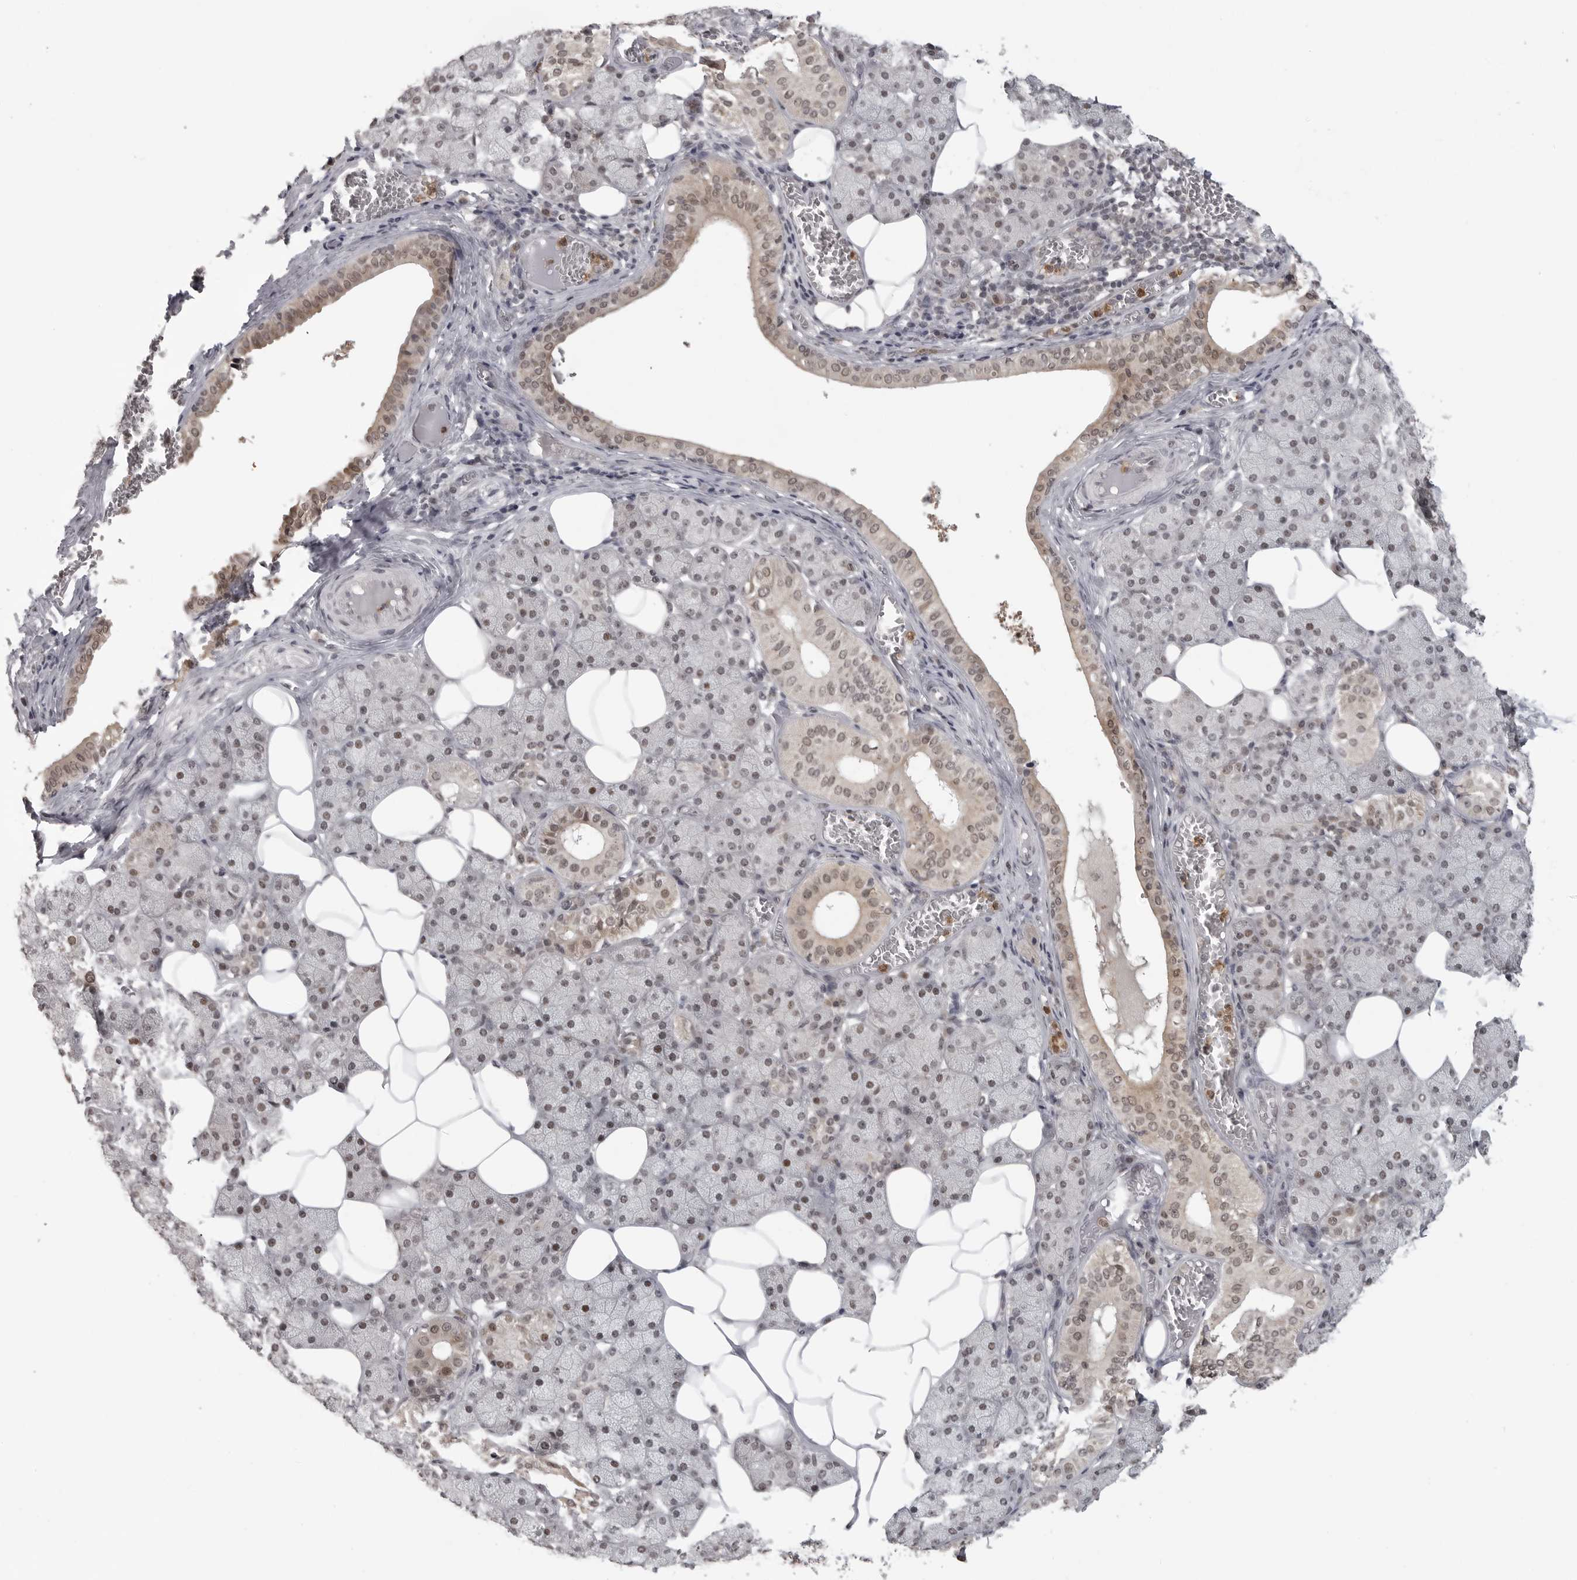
{"staining": {"intensity": "strong", "quantity": "<25%", "location": "cytoplasmic/membranous,nuclear"}, "tissue": "salivary gland", "cell_type": "Glandular cells", "image_type": "normal", "snomed": [{"axis": "morphology", "description": "Normal tissue, NOS"}, {"axis": "topography", "description": "Salivary gland"}], "caption": "Immunohistochemistry (DAB (3,3'-diaminobenzidine)) staining of benign human salivary gland shows strong cytoplasmic/membranous,nuclear protein staining in approximately <25% of glandular cells.", "gene": "PEG3", "patient": {"sex": "female", "age": 33}}